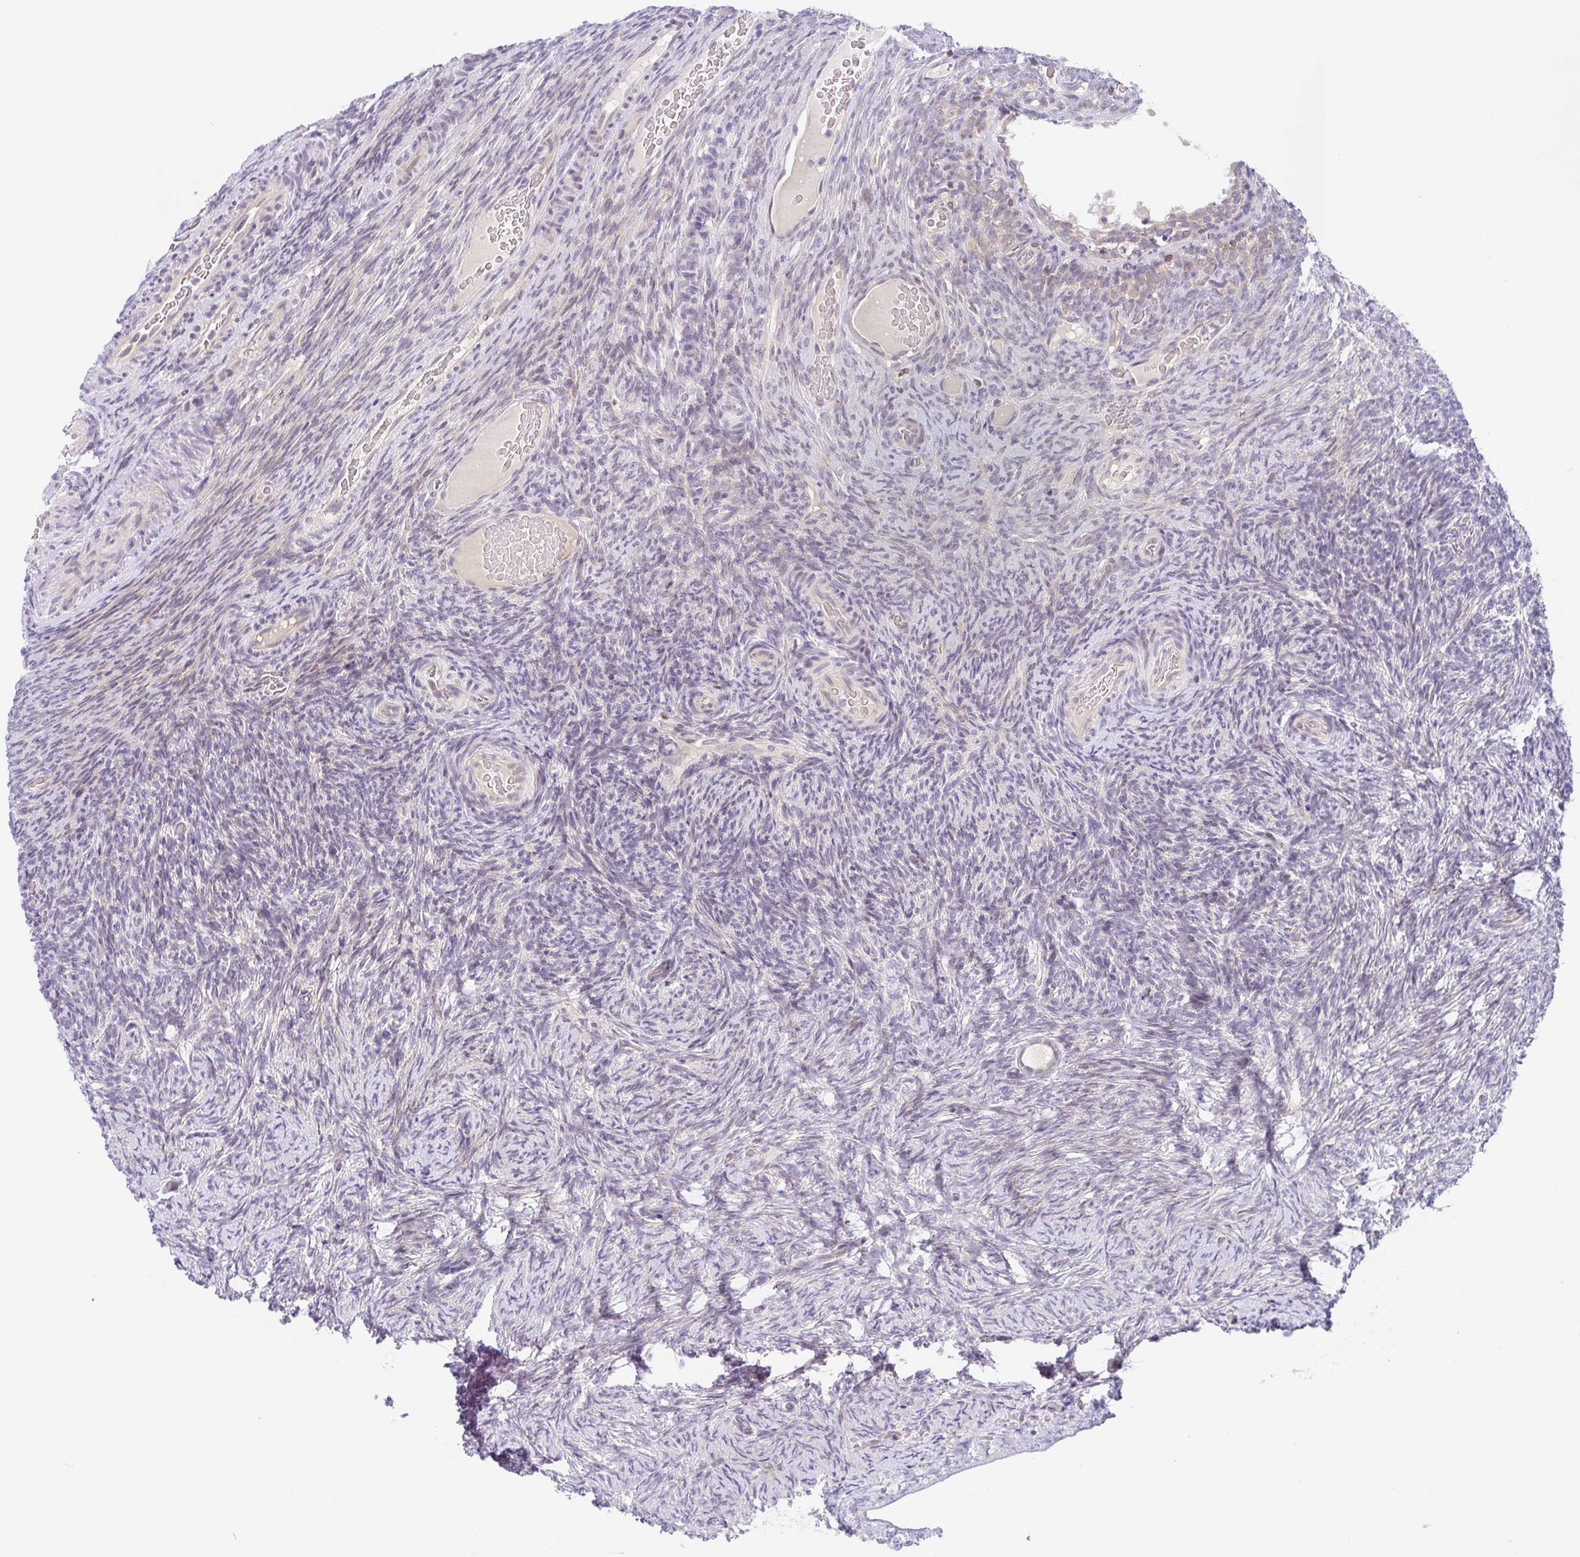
{"staining": {"intensity": "negative", "quantity": "none", "location": "none"}, "tissue": "ovary", "cell_type": "Follicle cells", "image_type": "normal", "snomed": [{"axis": "morphology", "description": "Normal tissue, NOS"}, {"axis": "topography", "description": "Ovary"}], "caption": "Follicle cells are negative for brown protein staining in benign ovary. (Brightfield microscopy of DAB immunohistochemistry at high magnification).", "gene": "TMEM86A", "patient": {"sex": "female", "age": 34}}